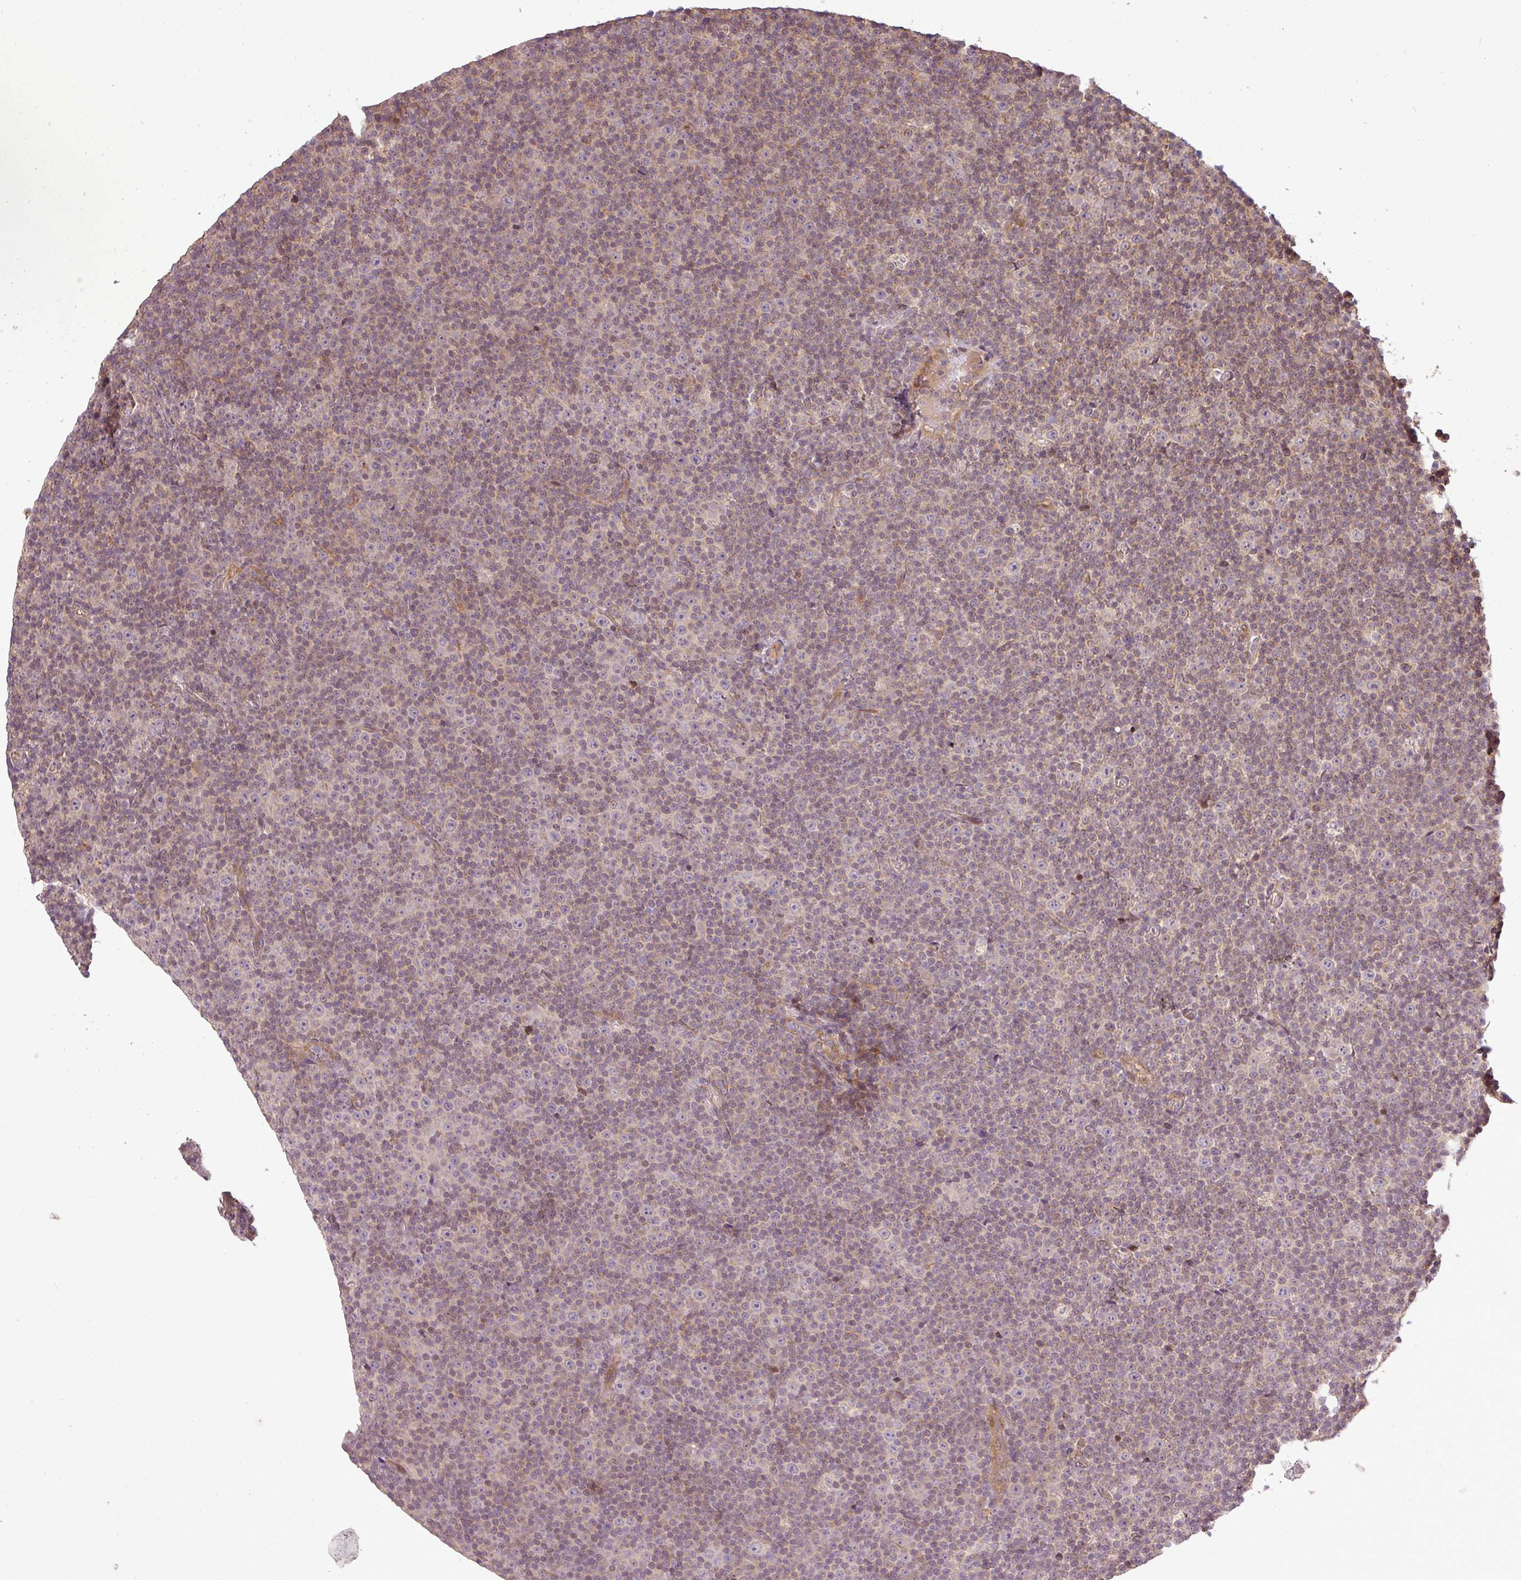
{"staining": {"intensity": "weak", "quantity": "<25%", "location": "cytoplasmic/membranous"}, "tissue": "lymphoma", "cell_type": "Tumor cells", "image_type": "cancer", "snomed": [{"axis": "morphology", "description": "Malignant lymphoma, non-Hodgkin's type, Low grade"}, {"axis": "topography", "description": "Lymph node"}], "caption": "The IHC image has no significant staining in tumor cells of lymphoma tissue.", "gene": "FAIM", "patient": {"sex": "female", "age": 67}}